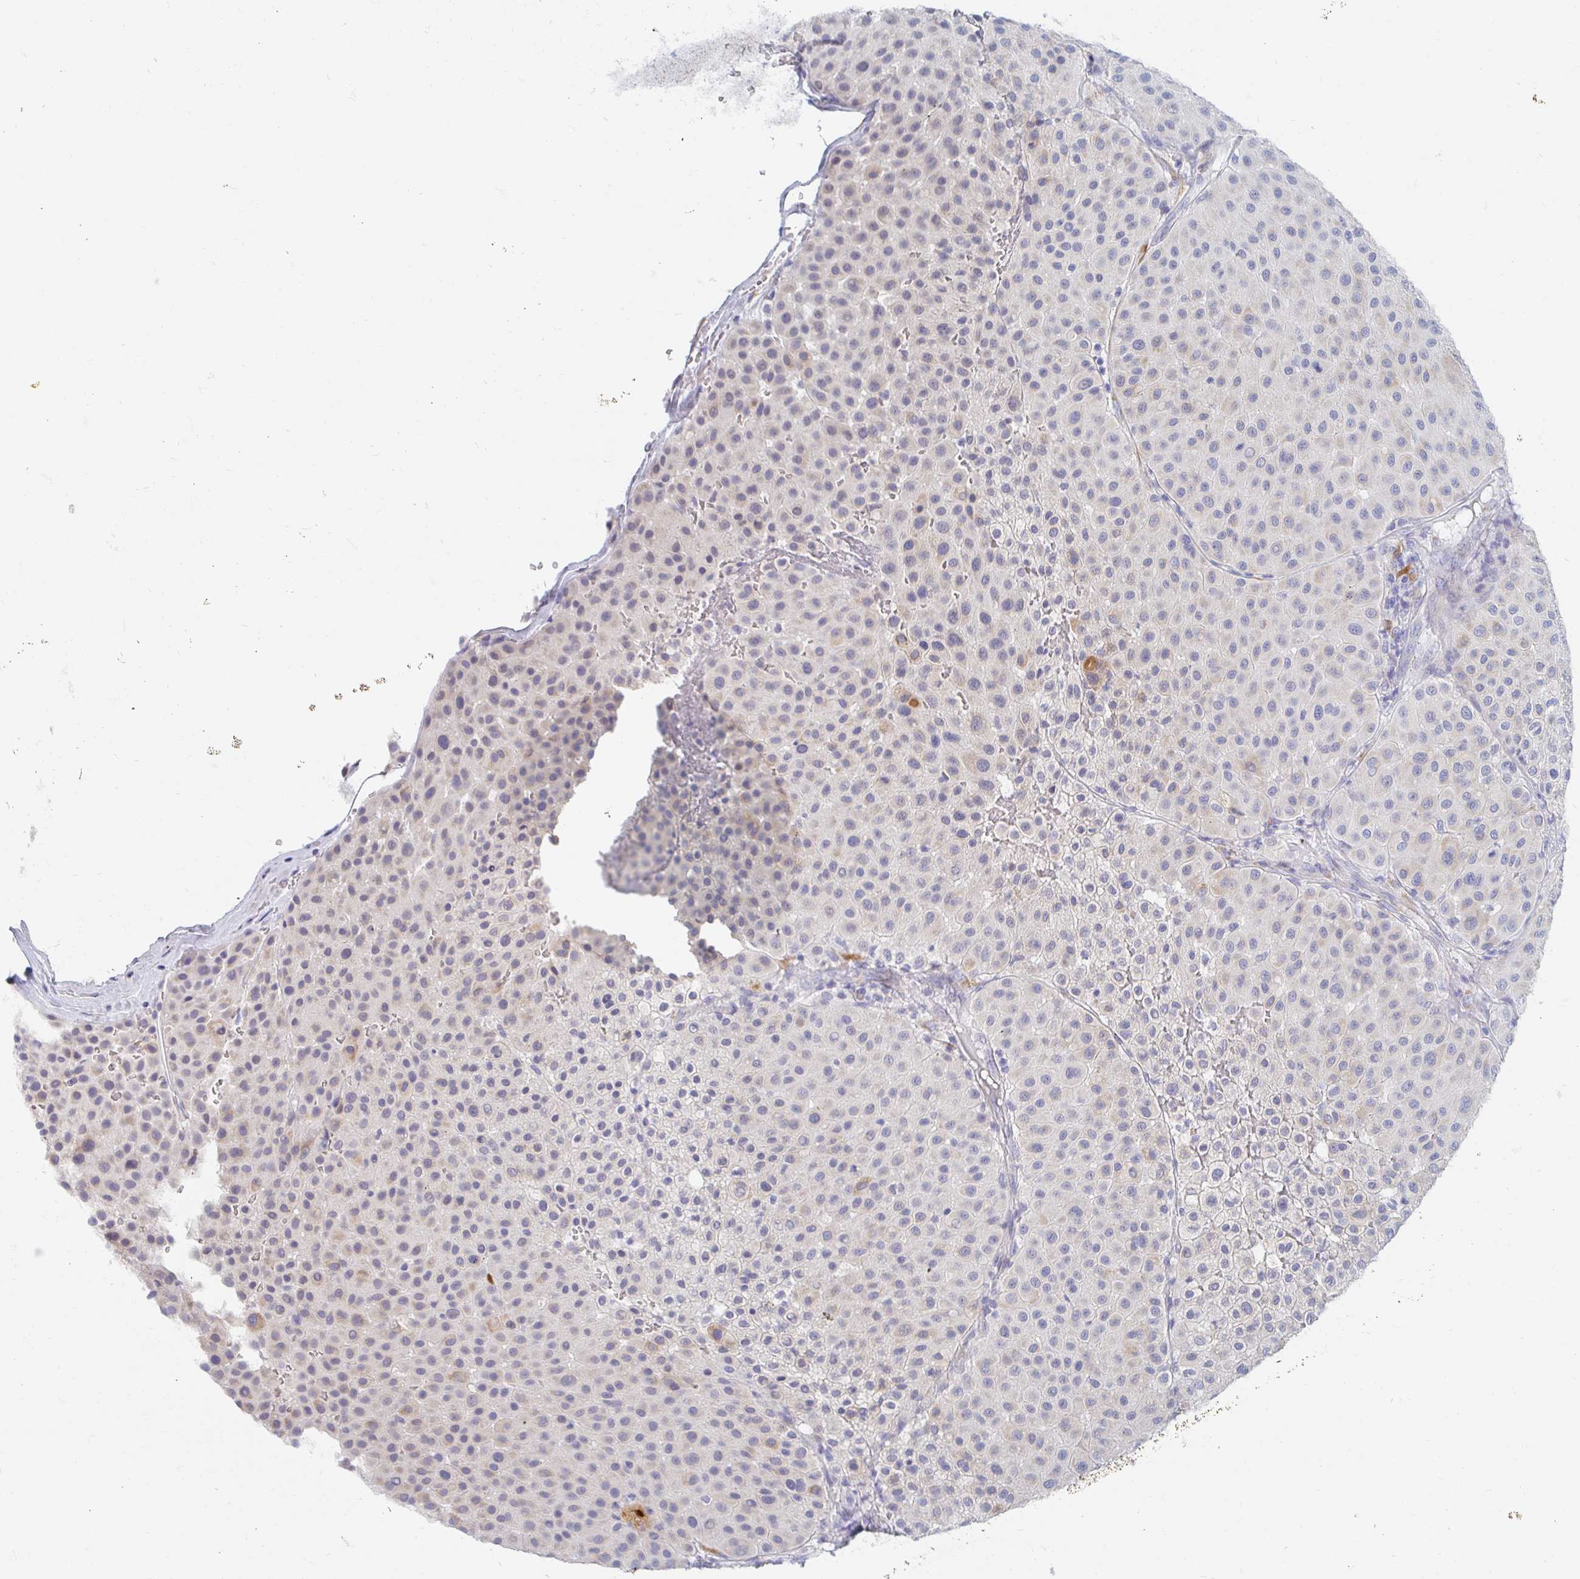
{"staining": {"intensity": "weak", "quantity": "<25%", "location": "cytoplasmic/membranous"}, "tissue": "melanoma", "cell_type": "Tumor cells", "image_type": "cancer", "snomed": [{"axis": "morphology", "description": "Malignant melanoma, Metastatic site"}, {"axis": "topography", "description": "Smooth muscle"}], "caption": "Immunohistochemical staining of melanoma reveals no significant positivity in tumor cells. (DAB IHC, high magnification).", "gene": "MYLK2", "patient": {"sex": "male", "age": 41}}